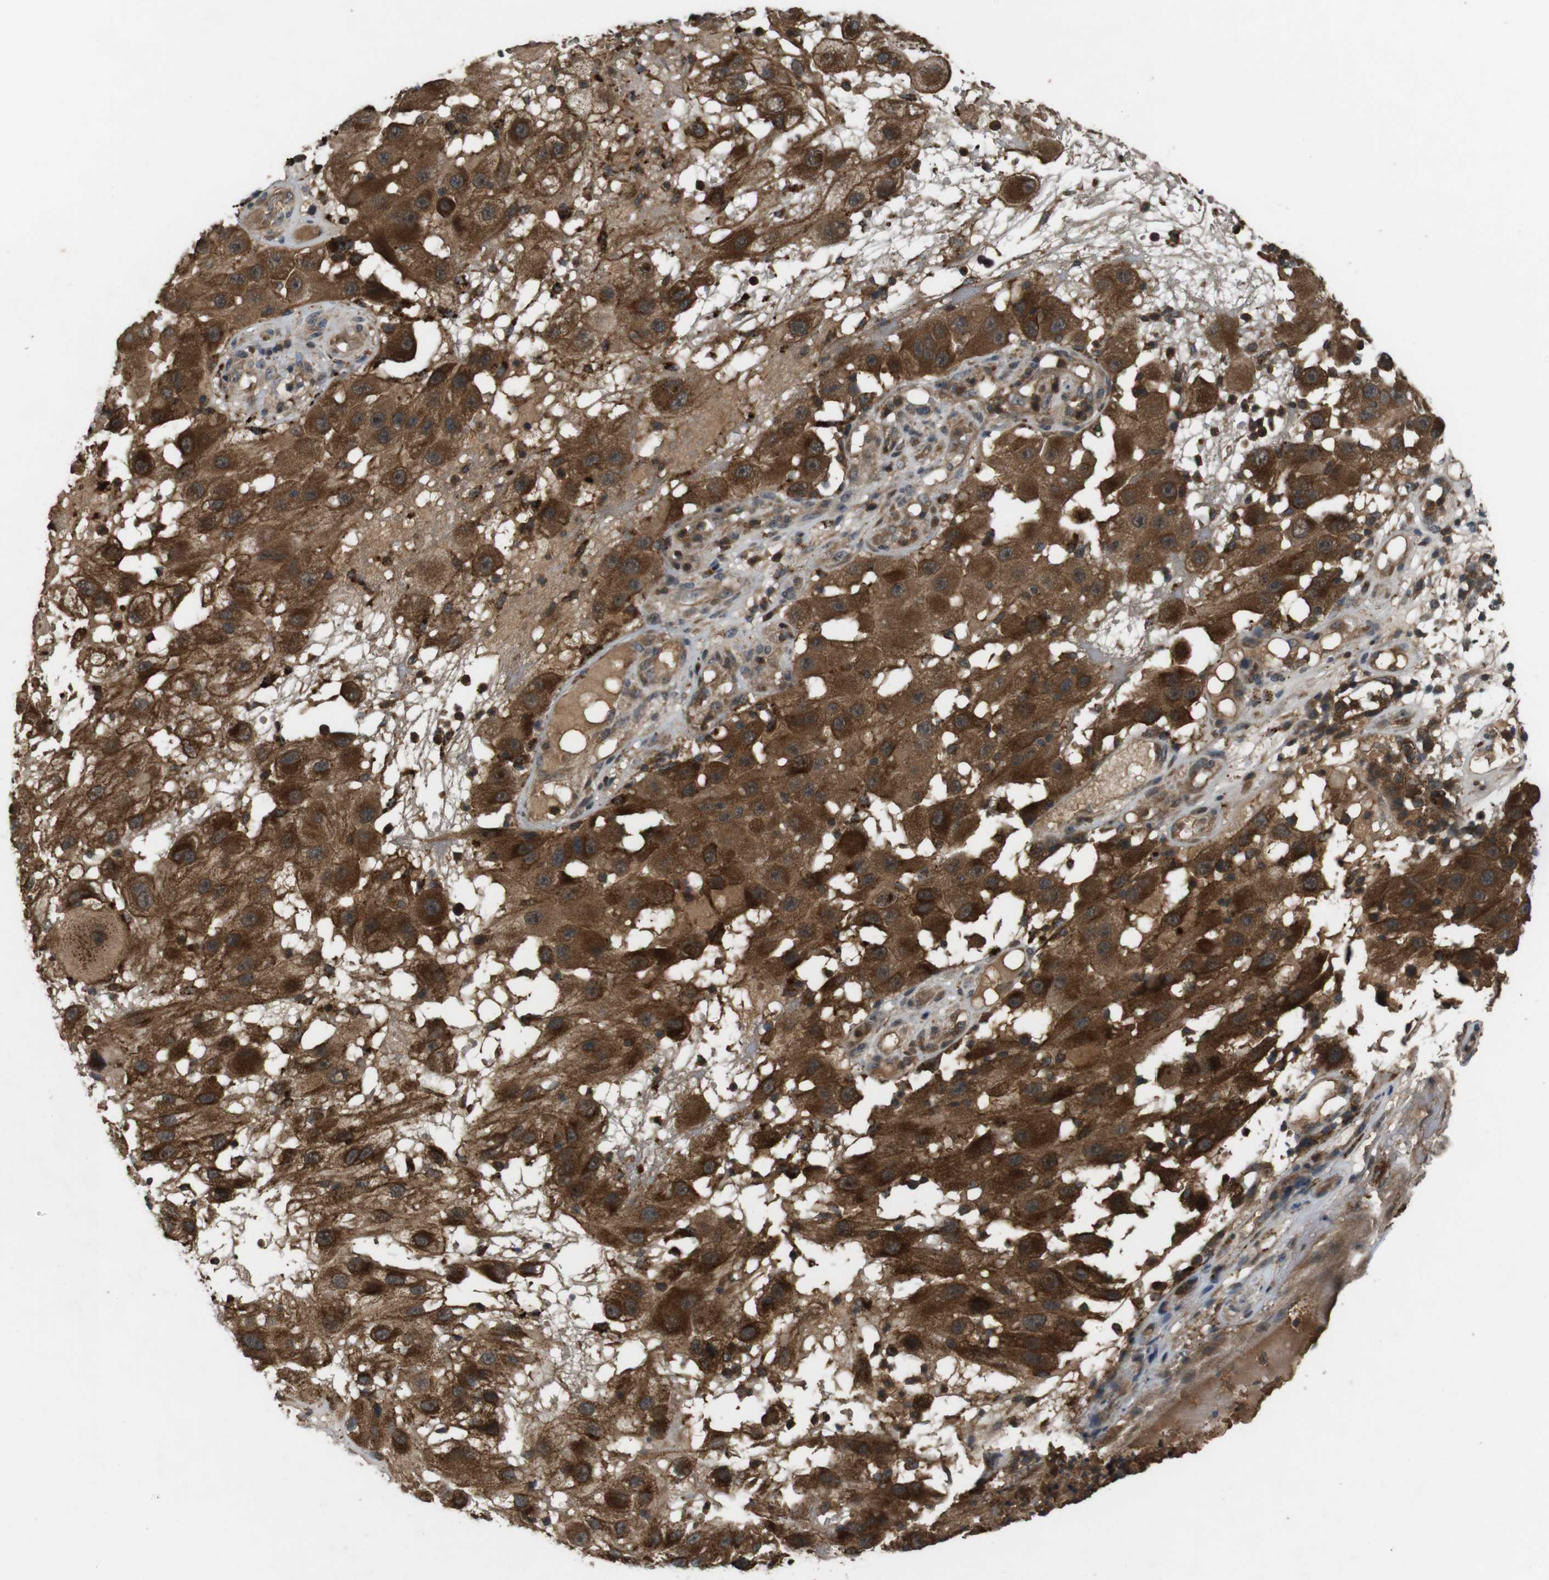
{"staining": {"intensity": "strong", "quantity": ">75%", "location": "cytoplasmic/membranous"}, "tissue": "melanoma", "cell_type": "Tumor cells", "image_type": "cancer", "snomed": [{"axis": "morphology", "description": "Malignant melanoma, NOS"}, {"axis": "topography", "description": "Skin"}], "caption": "A photomicrograph of melanoma stained for a protein exhibits strong cytoplasmic/membranous brown staining in tumor cells. Using DAB (brown) and hematoxylin (blue) stains, captured at high magnification using brightfield microscopy.", "gene": "NFKBIE", "patient": {"sex": "female", "age": 81}}